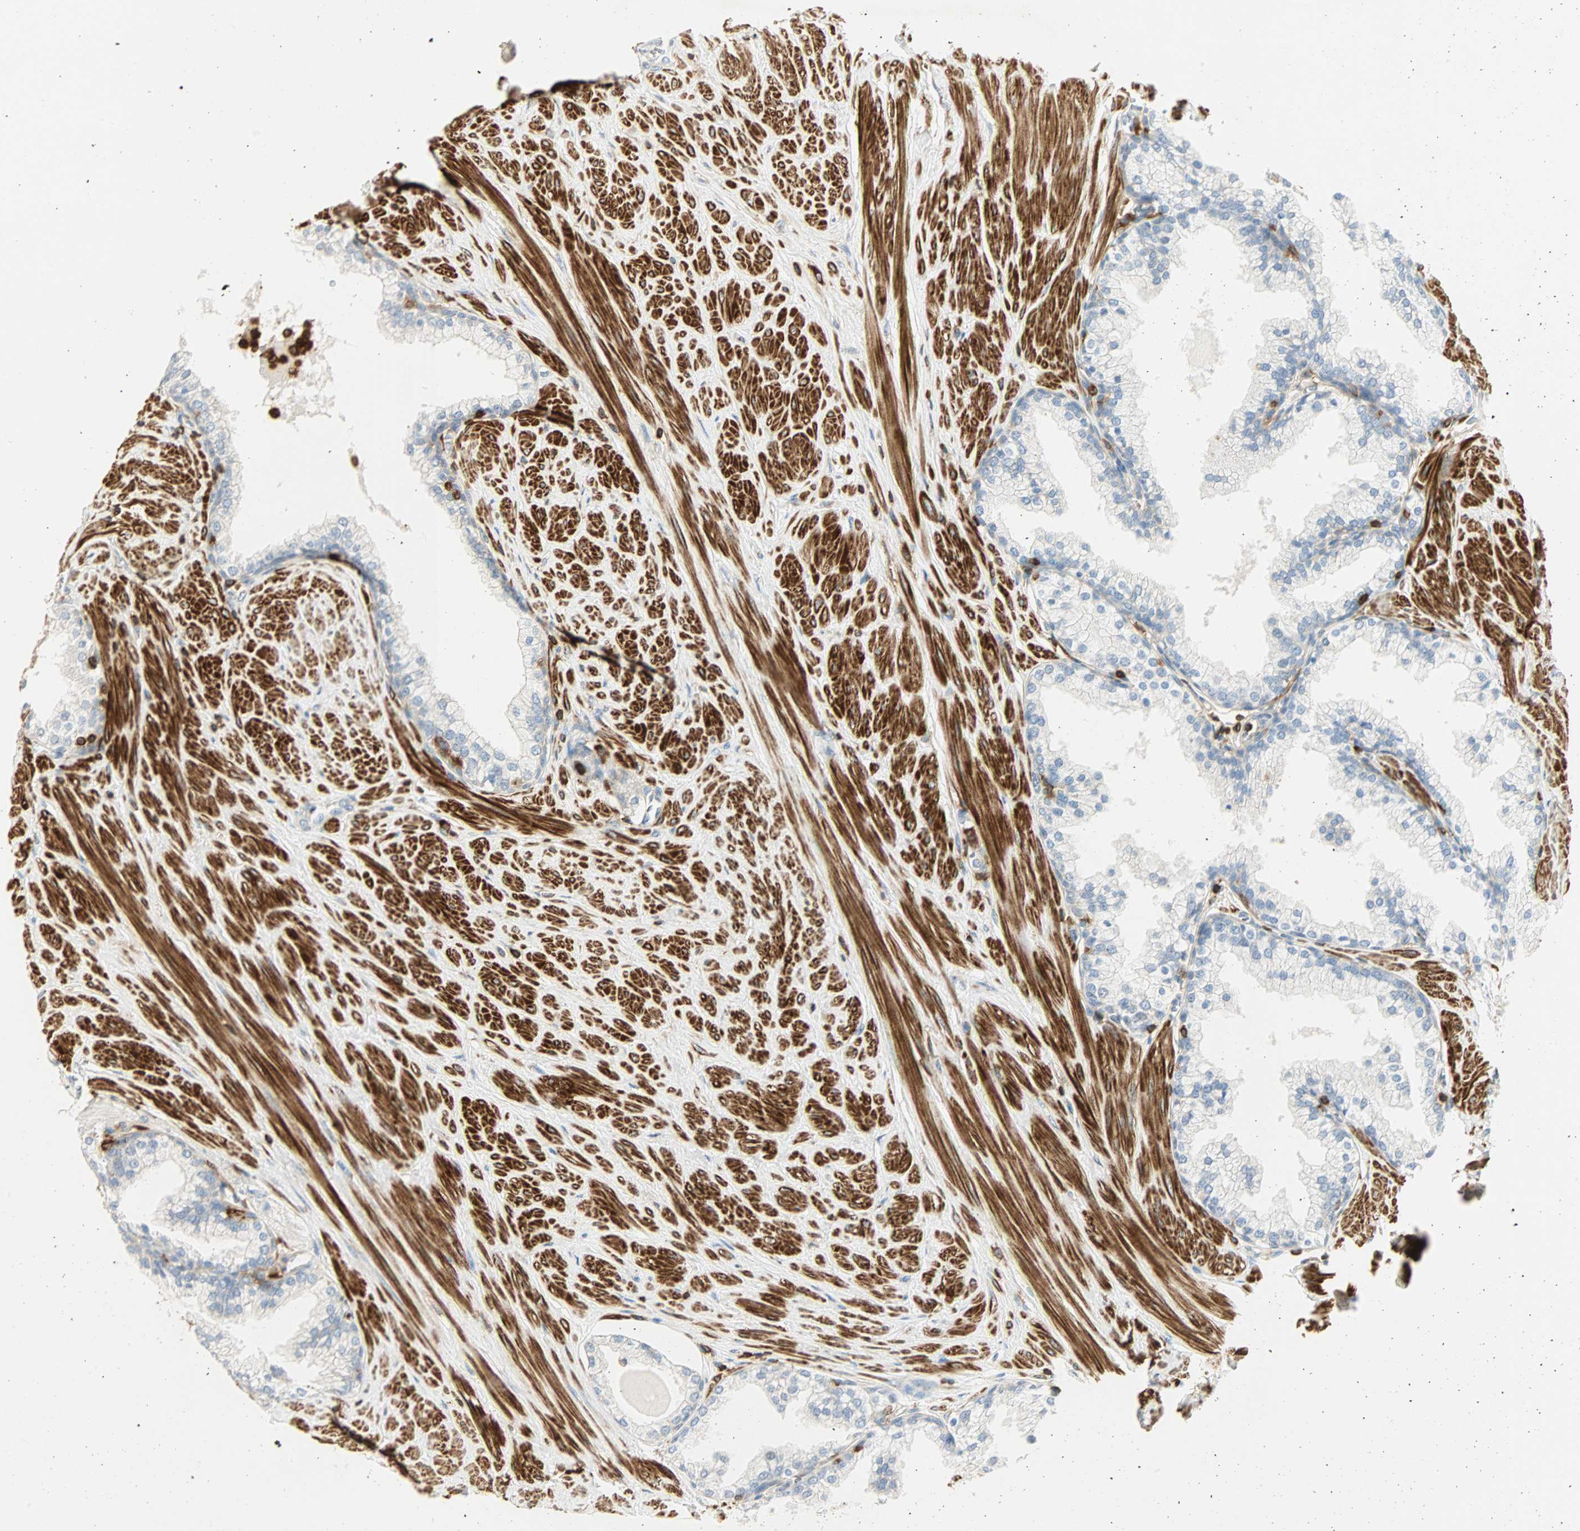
{"staining": {"intensity": "negative", "quantity": "none", "location": "none"}, "tissue": "prostate", "cell_type": "Glandular cells", "image_type": "normal", "snomed": [{"axis": "morphology", "description": "Normal tissue, NOS"}, {"axis": "topography", "description": "Prostate"}], "caption": "Glandular cells are negative for protein expression in benign human prostate. (DAB (3,3'-diaminobenzidine) IHC with hematoxylin counter stain).", "gene": "FMNL1", "patient": {"sex": "male", "age": 51}}